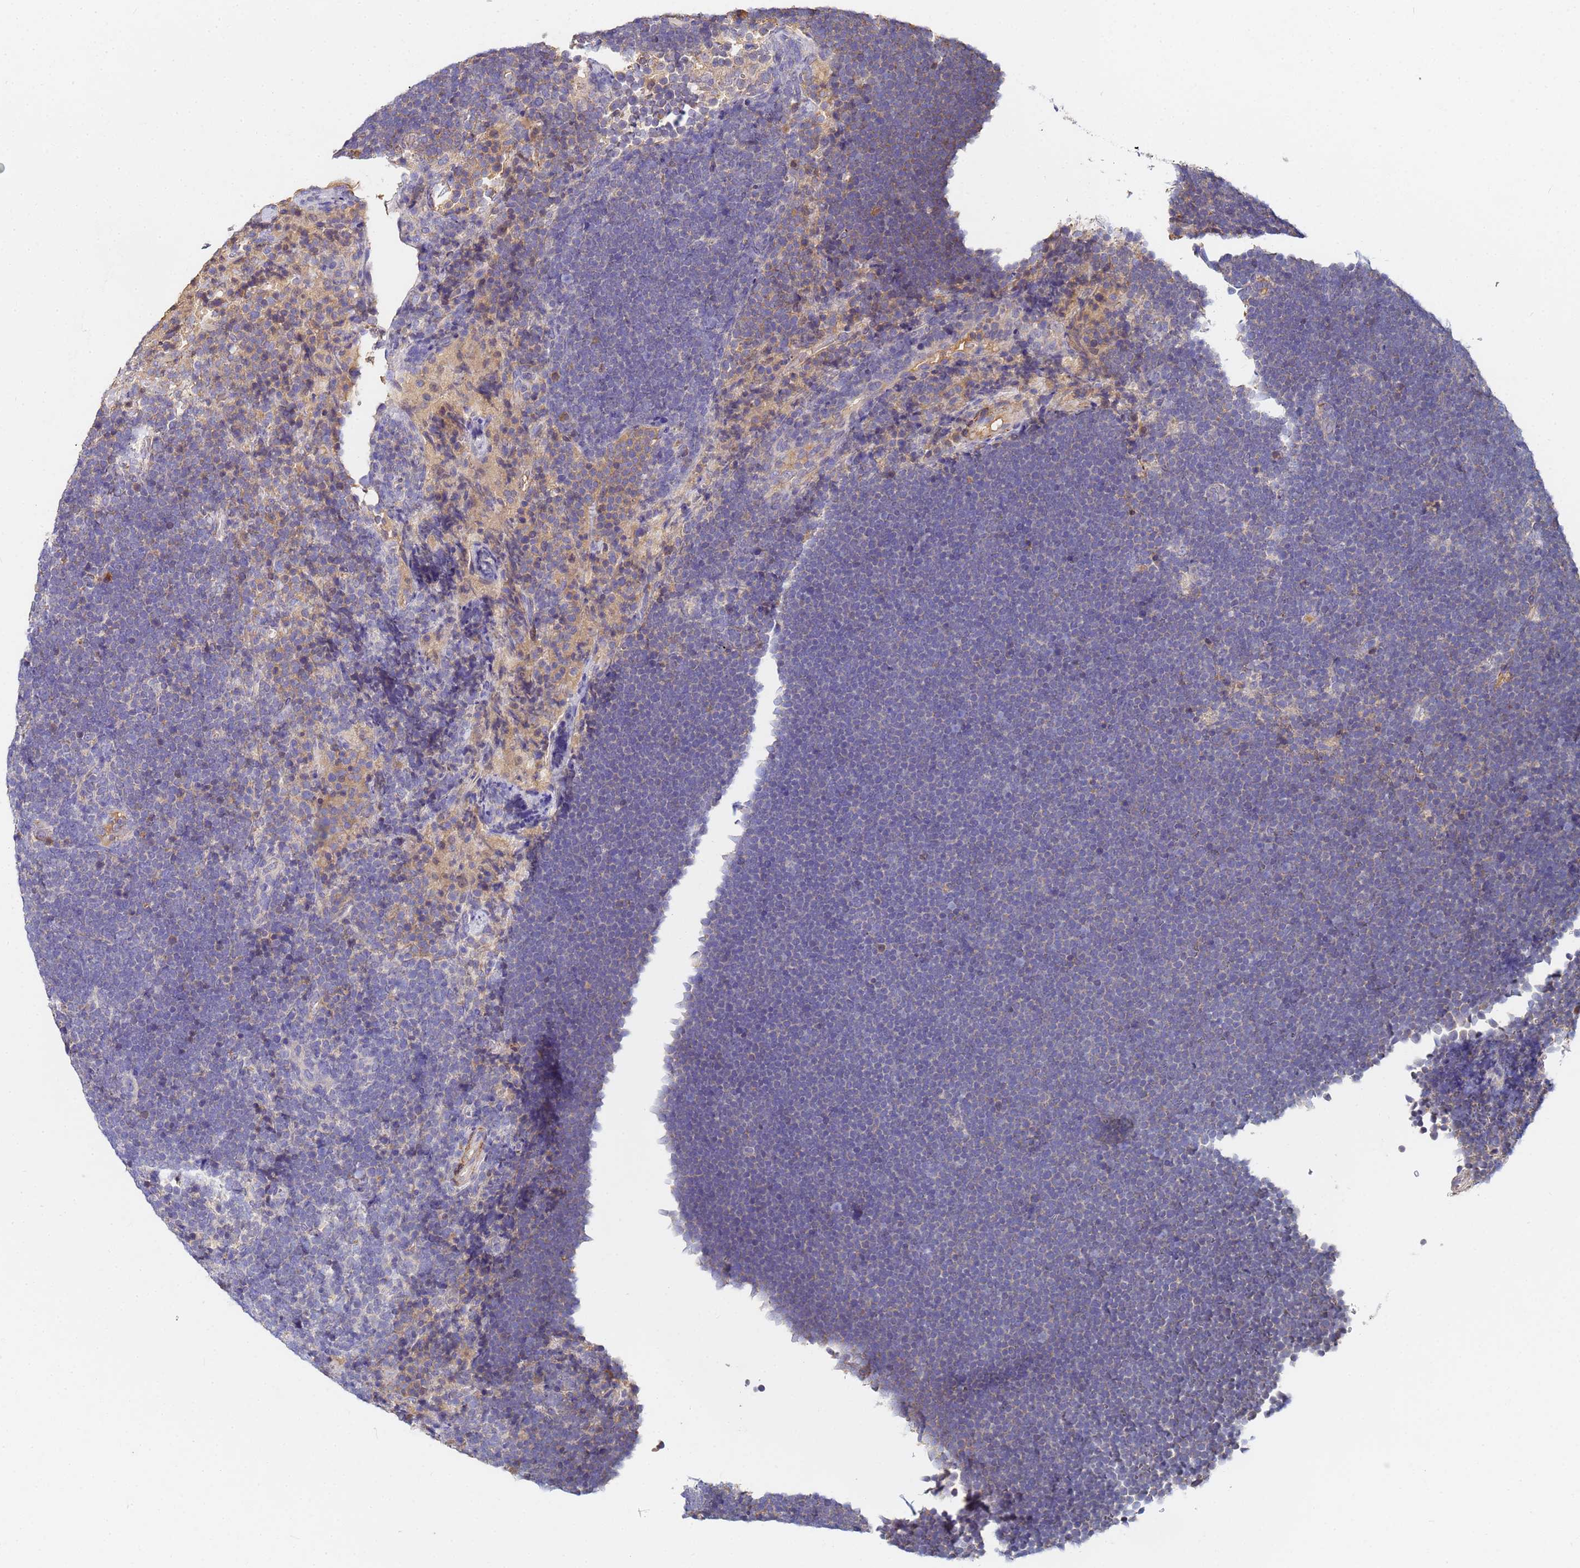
{"staining": {"intensity": "negative", "quantity": "none", "location": "none"}, "tissue": "lymphoma", "cell_type": "Tumor cells", "image_type": "cancer", "snomed": [{"axis": "morphology", "description": "Malignant lymphoma, non-Hodgkin's type, High grade"}, {"axis": "topography", "description": "Lymph node"}], "caption": "A photomicrograph of human lymphoma is negative for staining in tumor cells.", "gene": "C5orf34", "patient": {"sex": "male", "age": 13}}